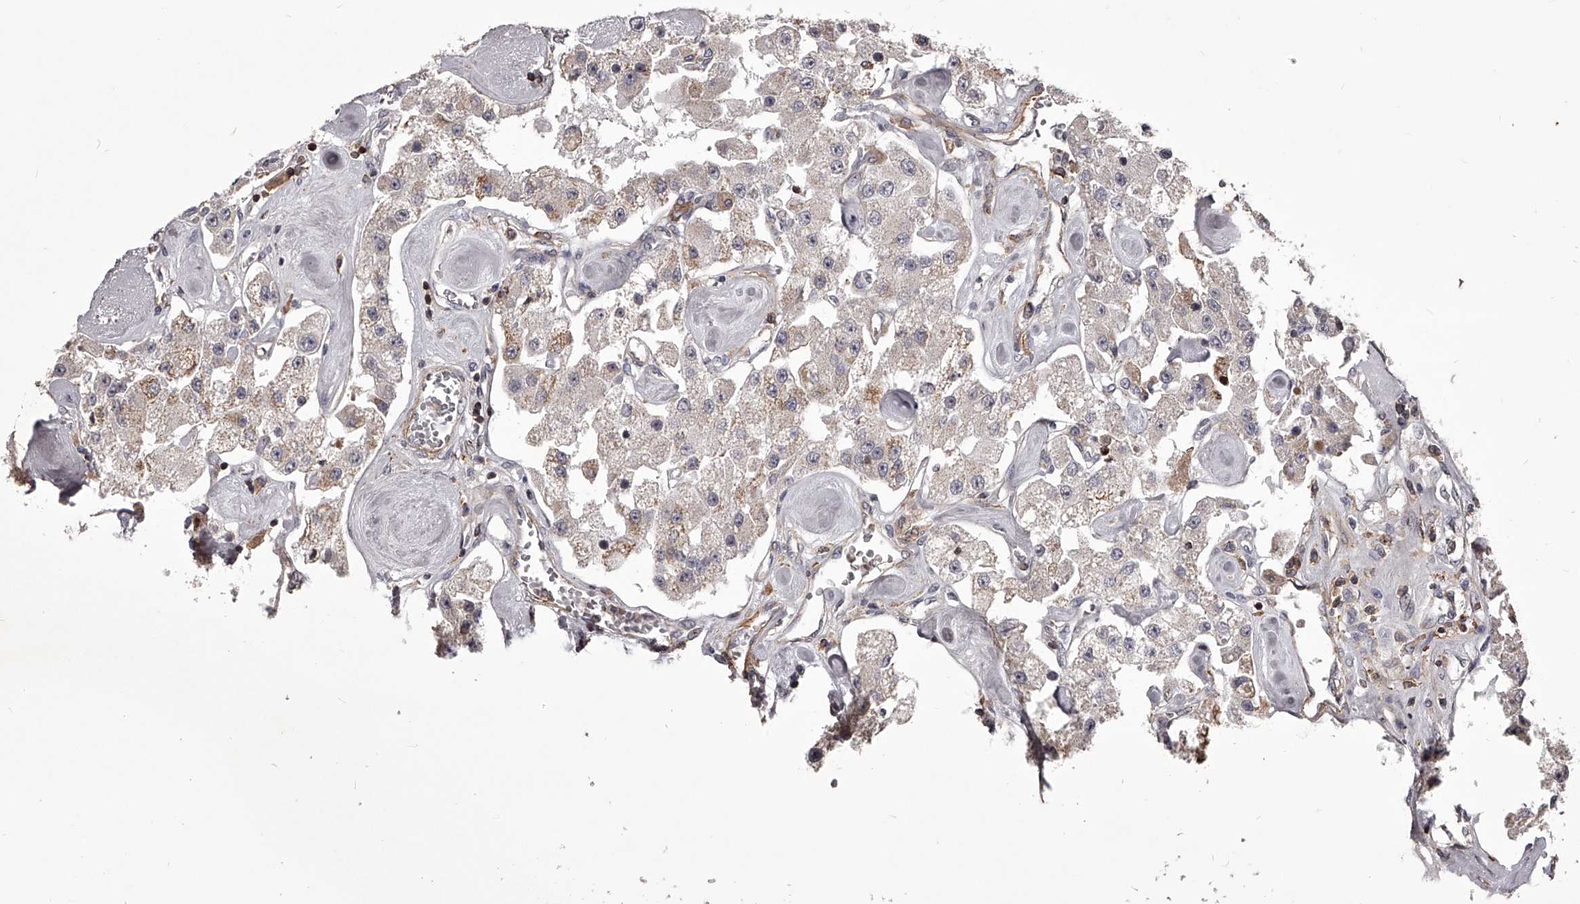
{"staining": {"intensity": "negative", "quantity": "none", "location": "none"}, "tissue": "carcinoid", "cell_type": "Tumor cells", "image_type": "cancer", "snomed": [{"axis": "morphology", "description": "Carcinoid, malignant, NOS"}, {"axis": "topography", "description": "Pancreas"}], "caption": "The image exhibits no staining of tumor cells in carcinoid (malignant).", "gene": "RRP36", "patient": {"sex": "male", "age": 41}}